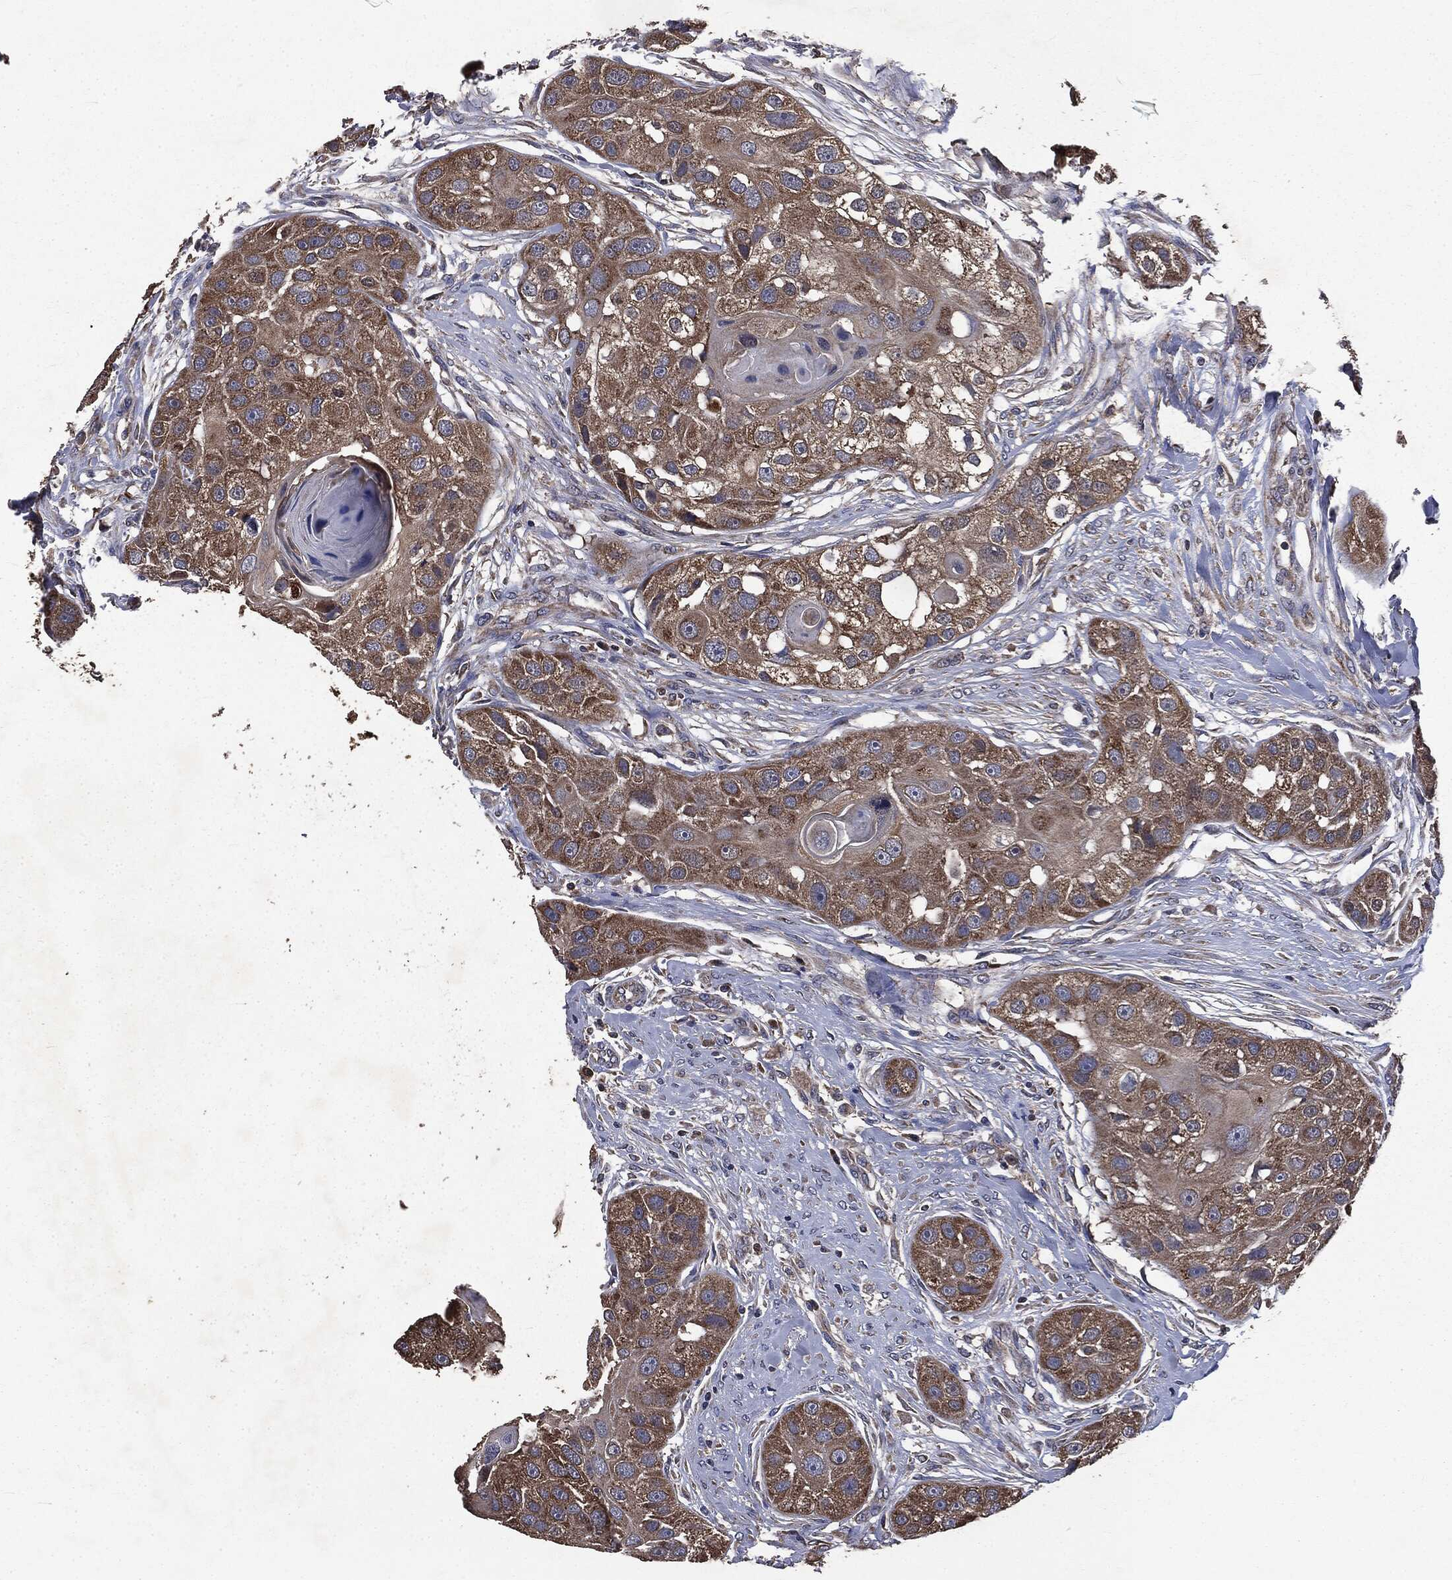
{"staining": {"intensity": "moderate", "quantity": ">75%", "location": "cytoplasmic/membranous"}, "tissue": "head and neck cancer", "cell_type": "Tumor cells", "image_type": "cancer", "snomed": [{"axis": "morphology", "description": "Normal tissue, NOS"}, {"axis": "morphology", "description": "Squamous cell carcinoma, NOS"}, {"axis": "topography", "description": "Skeletal muscle"}, {"axis": "topography", "description": "Head-Neck"}], "caption": "Immunohistochemical staining of human head and neck squamous cell carcinoma displays medium levels of moderate cytoplasmic/membranous expression in approximately >75% of tumor cells.", "gene": "MAPK6", "patient": {"sex": "male", "age": 51}}